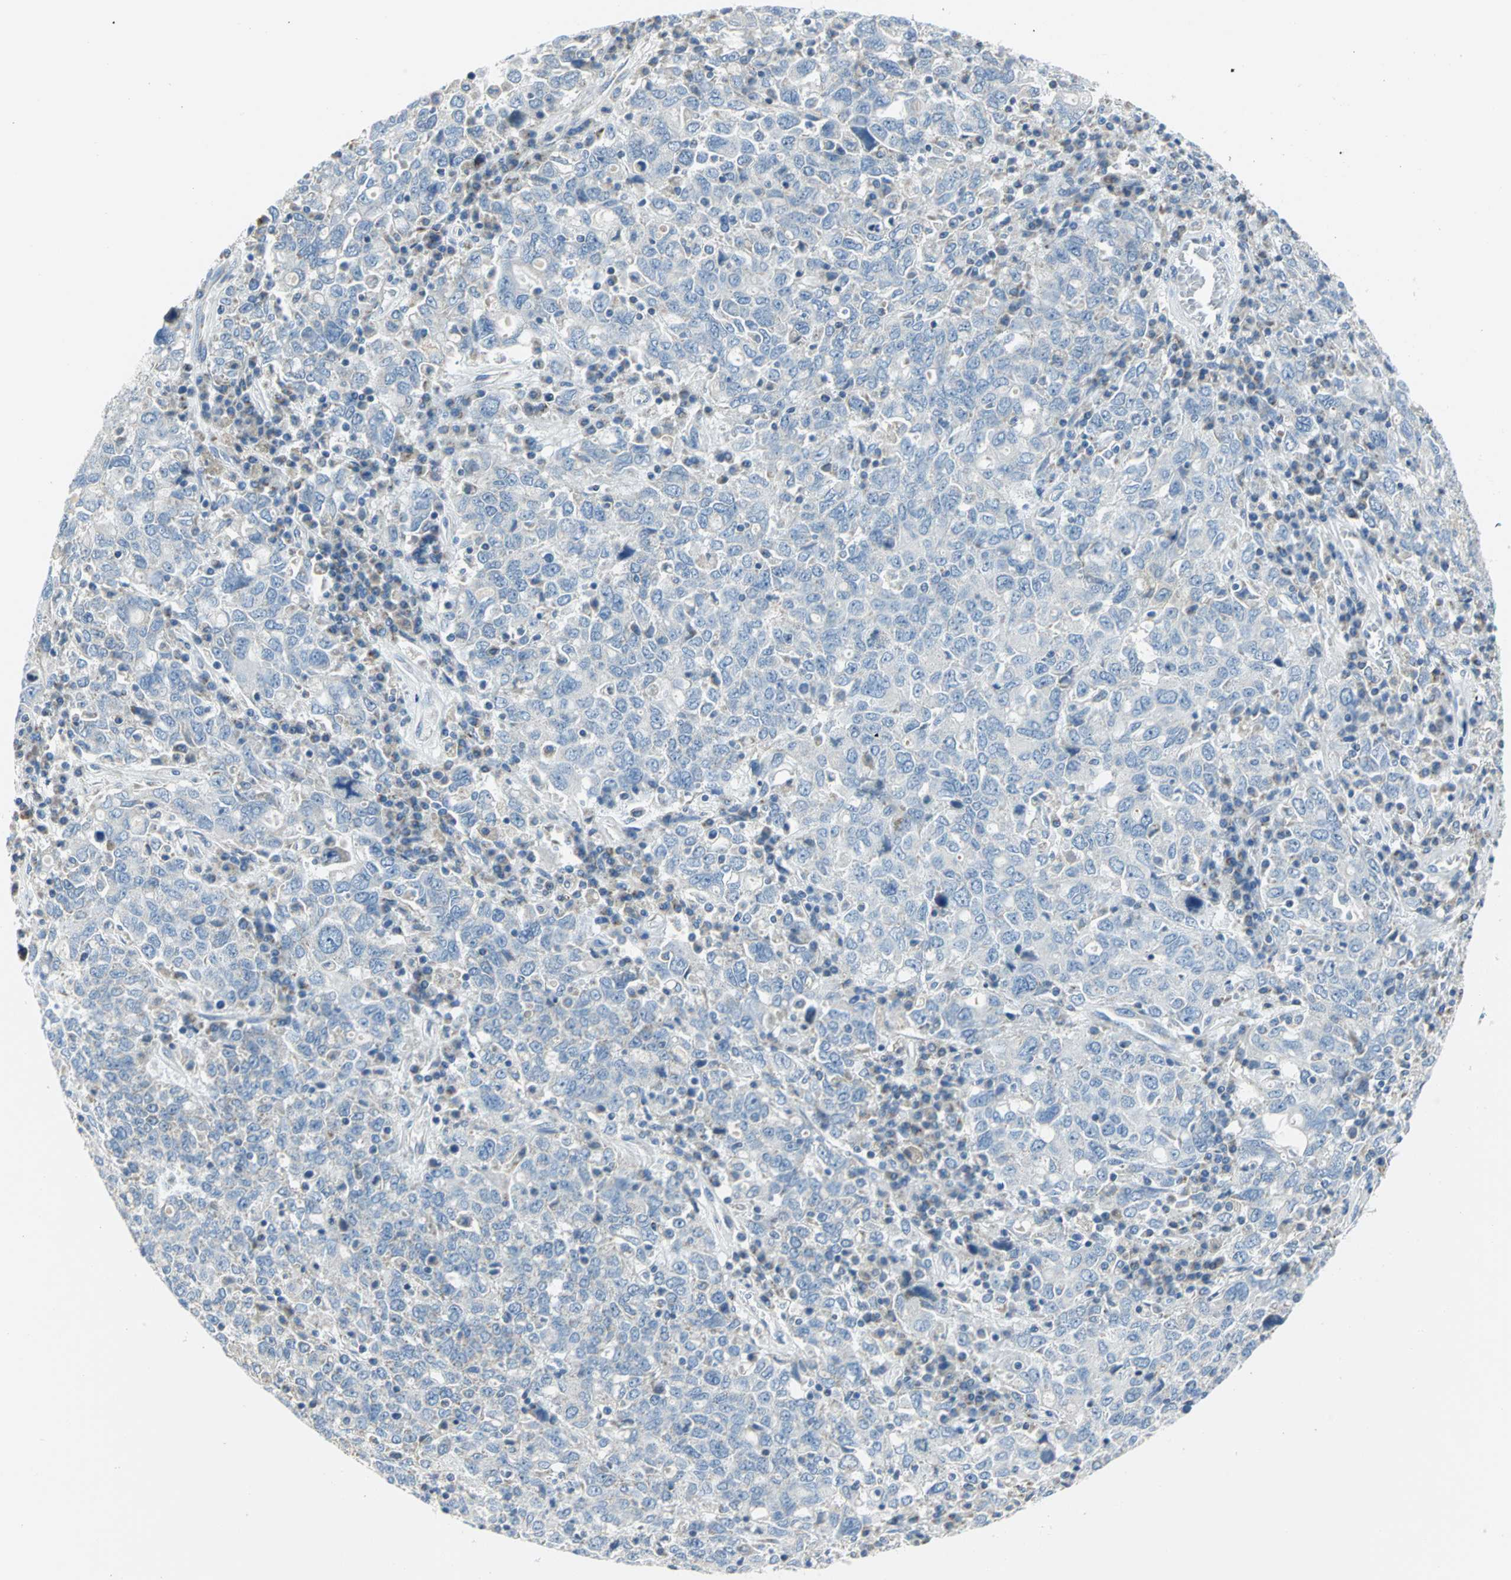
{"staining": {"intensity": "negative", "quantity": "none", "location": "none"}, "tissue": "ovarian cancer", "cell_type": "Tumor cells", "image_type": "cancer", "snomed": [{"axis": "morphology", "description": "Carcinoma, endometroid"}, {"axis": "topography", "description": "Ovary"}], "caption": "Ovarian endometroid carcinoma was stained to show a protein in brown. There is no significant expression in tumor cells.", "gene": "ALOX15", "patient": {"sex": "female", "age": 62}}